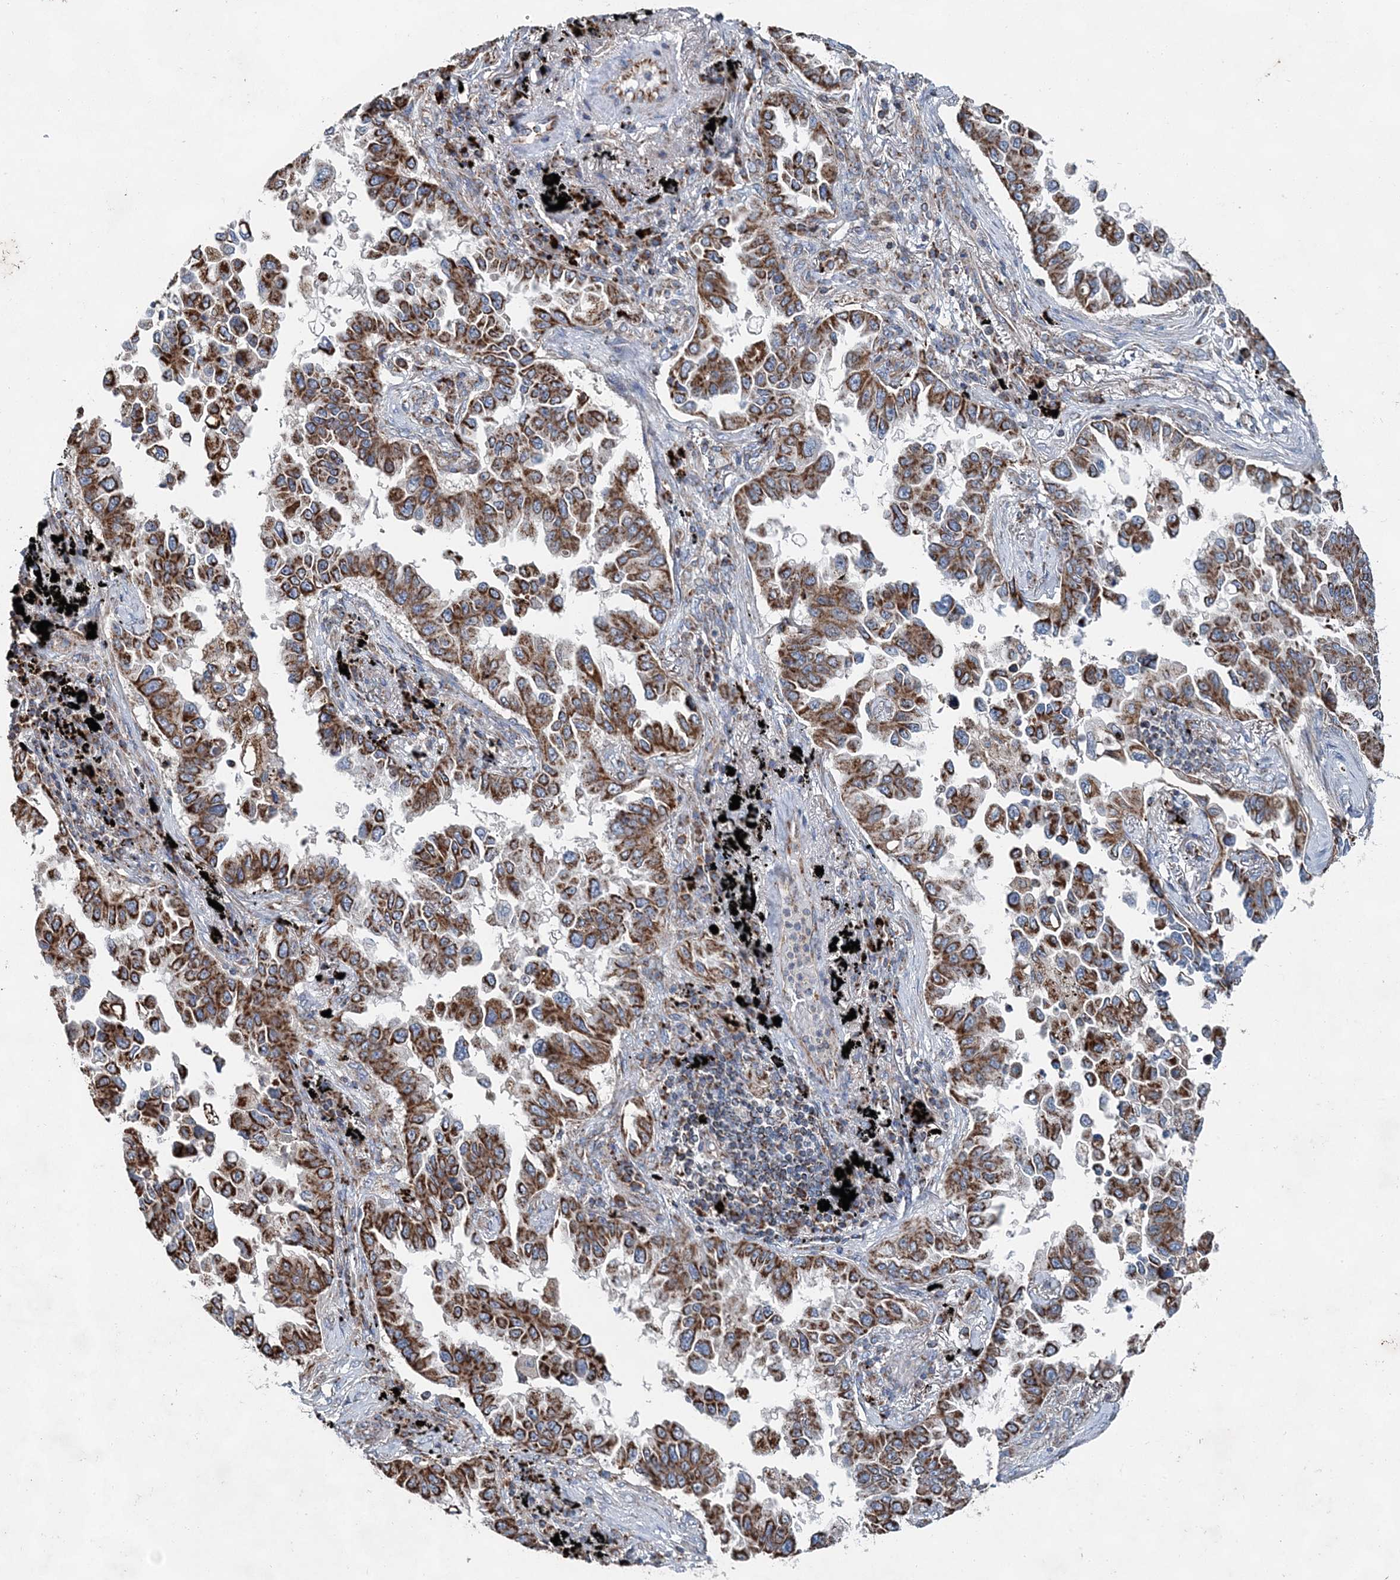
{"staining": {"intensity": "strong", "quantity": ">75%", "location": "cytoplasmic/membranous"}, "tissue": "lung cancer", "cell_type": "Tumor cells", "image_type": "cancer", "snomed": [{"axis": "morphology", "description": "Adenocarcinoma, NOS"}, {"axis": "topography", "description": "Lung"}], "caption": "Immunohistochemical staining of human lung adenocarcinoma shows strong cytoplasmic/membranous protein staining in approximately >75% of tumor cells.", "gene": "SPAG16", "patient": {"sex": "female", "age": 67}}